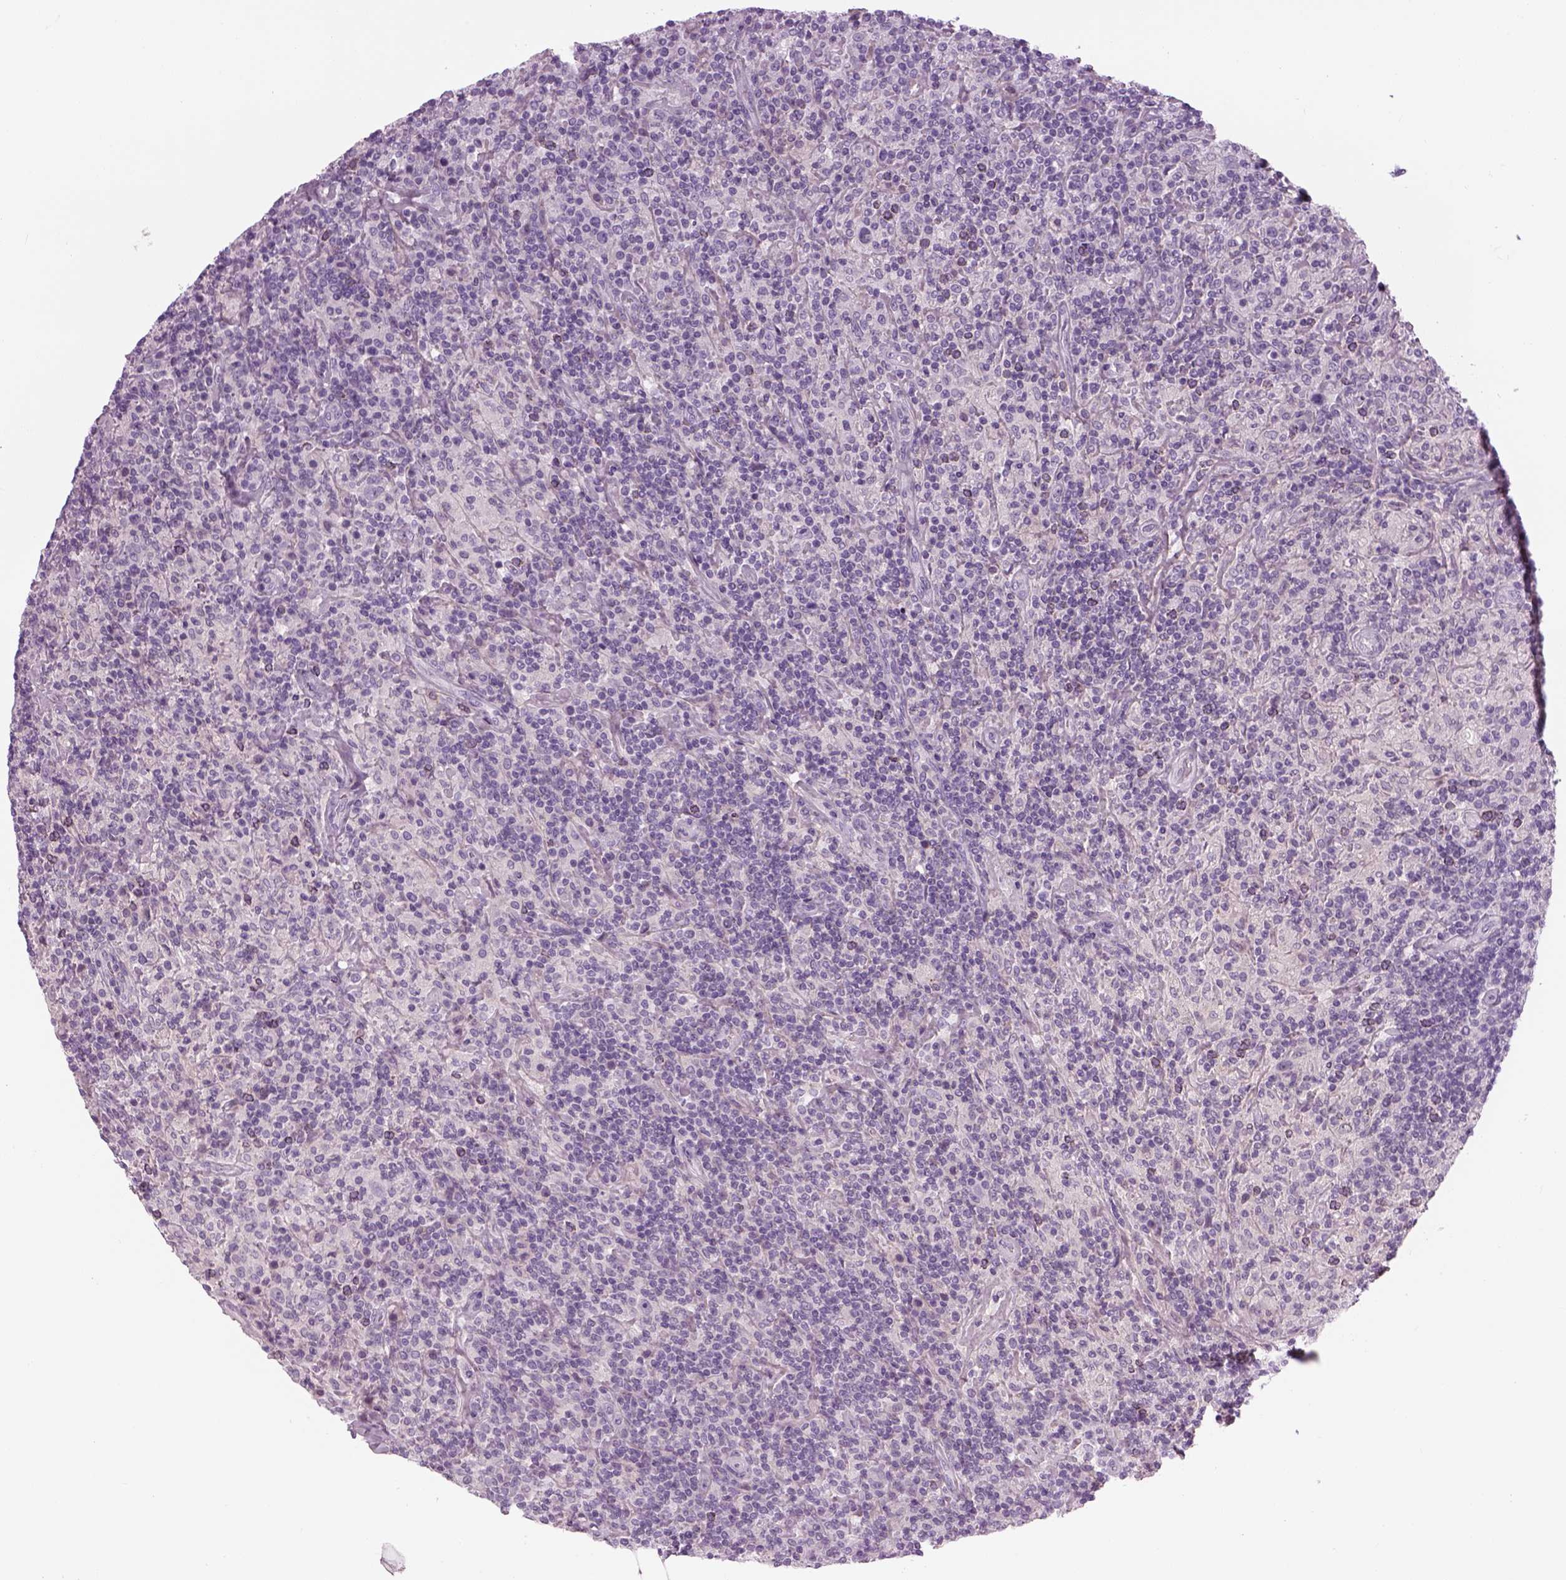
{"staining": {"intensity": "negative", "quantity": "none", "location": "none"}, "tissue": "lymphoma", "cell_type": "Tumor cells", "image_type": "cancer", "snomed": [{"axis": "morphology", "description": "Hodgkin's disease, NOS"}, {"axis": "topography", "description": "Lymph node"}], "caption": "The immunohistochemistry image has no significant staining in tumor cells of lymphoma tissue. Brightfield microscopy of immunohistochemistry (IHC) stained with DAB (3,3'-diaminobenzidine) (brown) and hematoxylin (blue), captured at high magnification.", "gene": "MDH1B", "patient": {"sex": "male", "age": 70}}